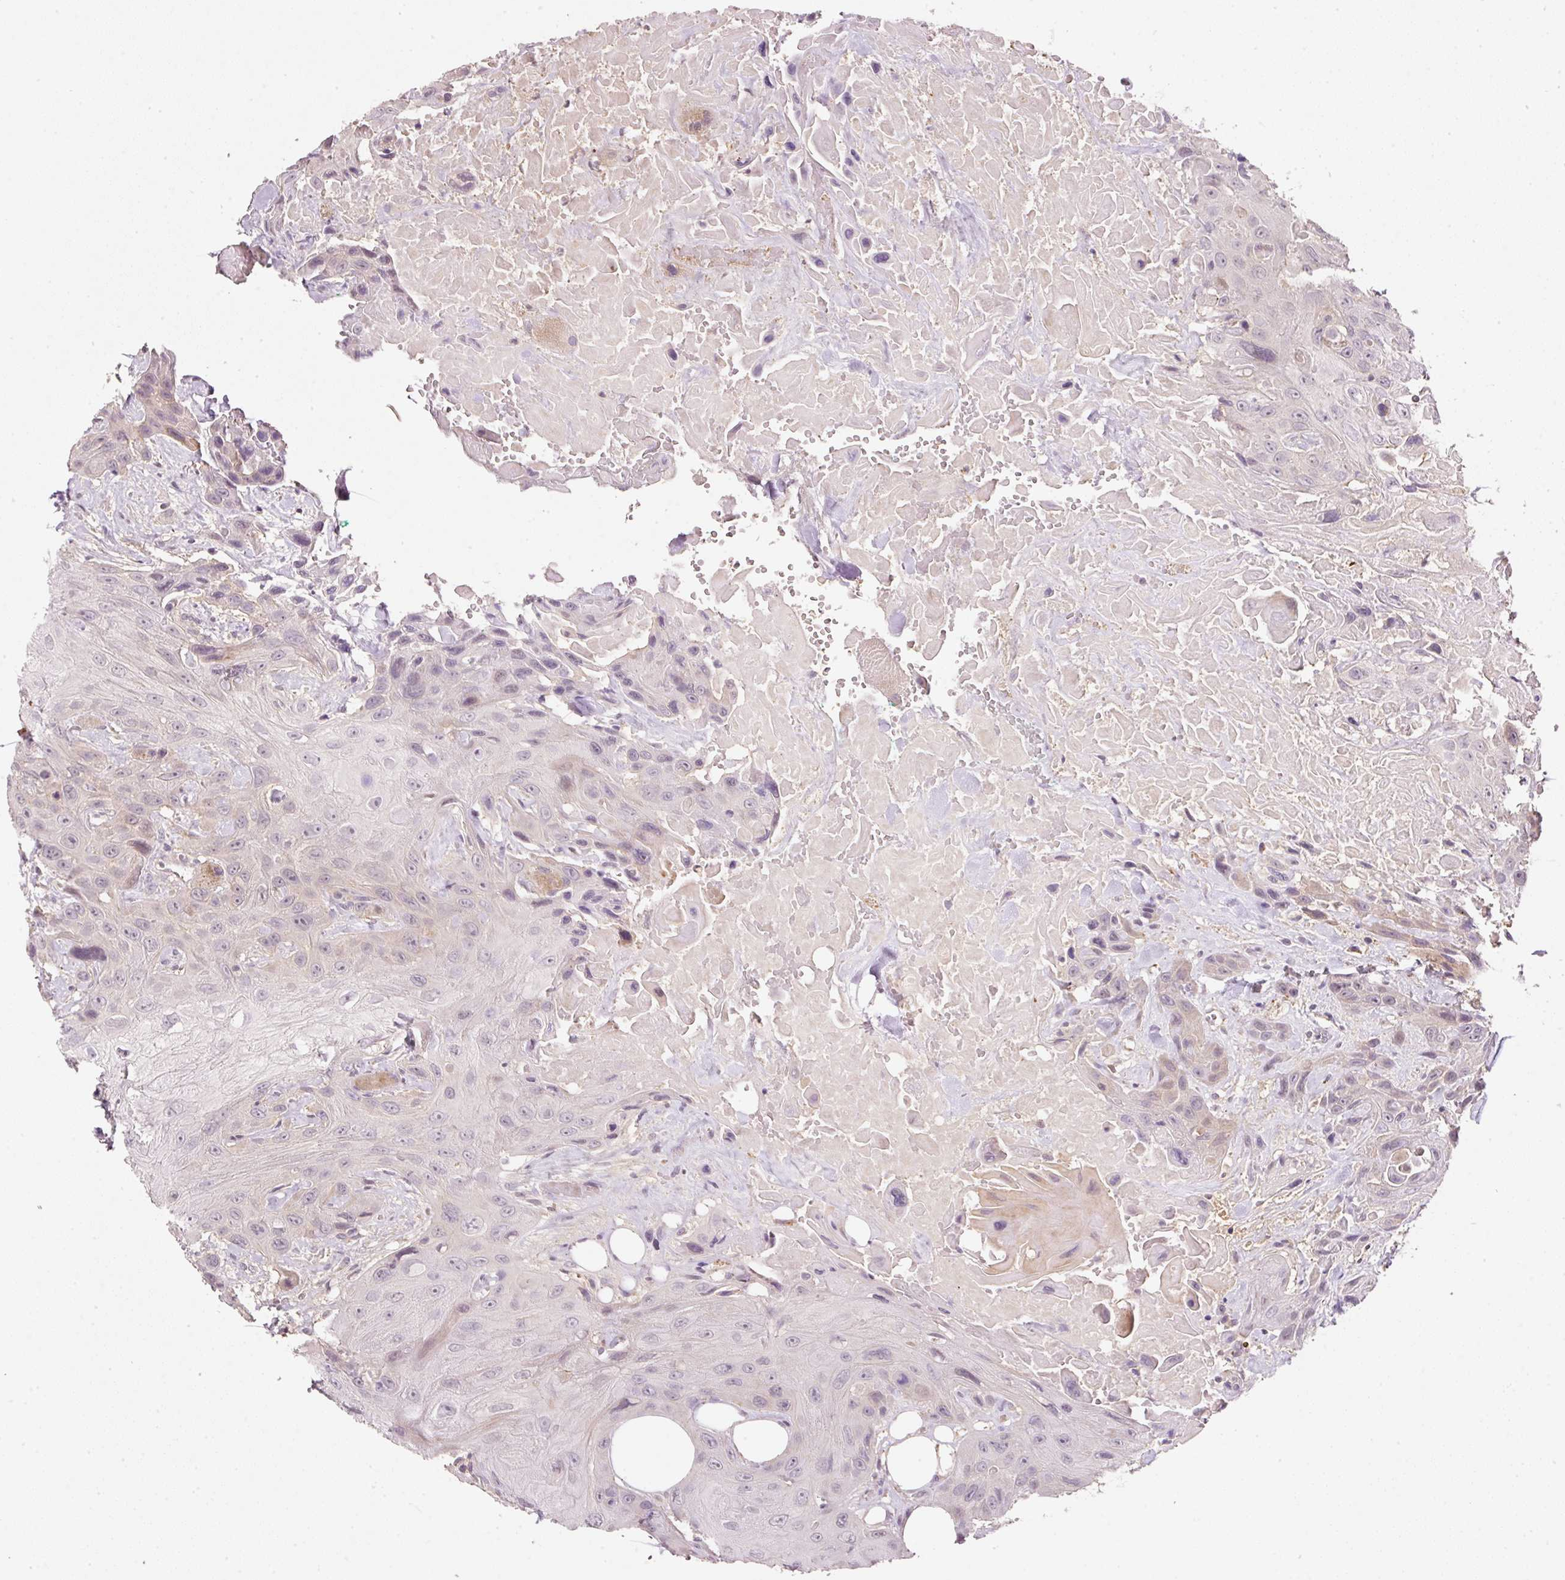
{"staining": {"intensity": "negative", "quantity": "none", "location": "none"}, "tissue": "head and neck cancer", "cell_type": "Tumor cells", "image_type": "cancer", "snomed": [{"axis": "morphology", "description": "Squamous cell carcinoma, NOS"}, {"axis": "topography", "description": "Head-Neck"}], "caption": "Tumor cells show no significant positivity in squamous cell carcinoma (head and neck).", "gene": "TIRAP", "patient": {"sex": "male", "age": 81}}